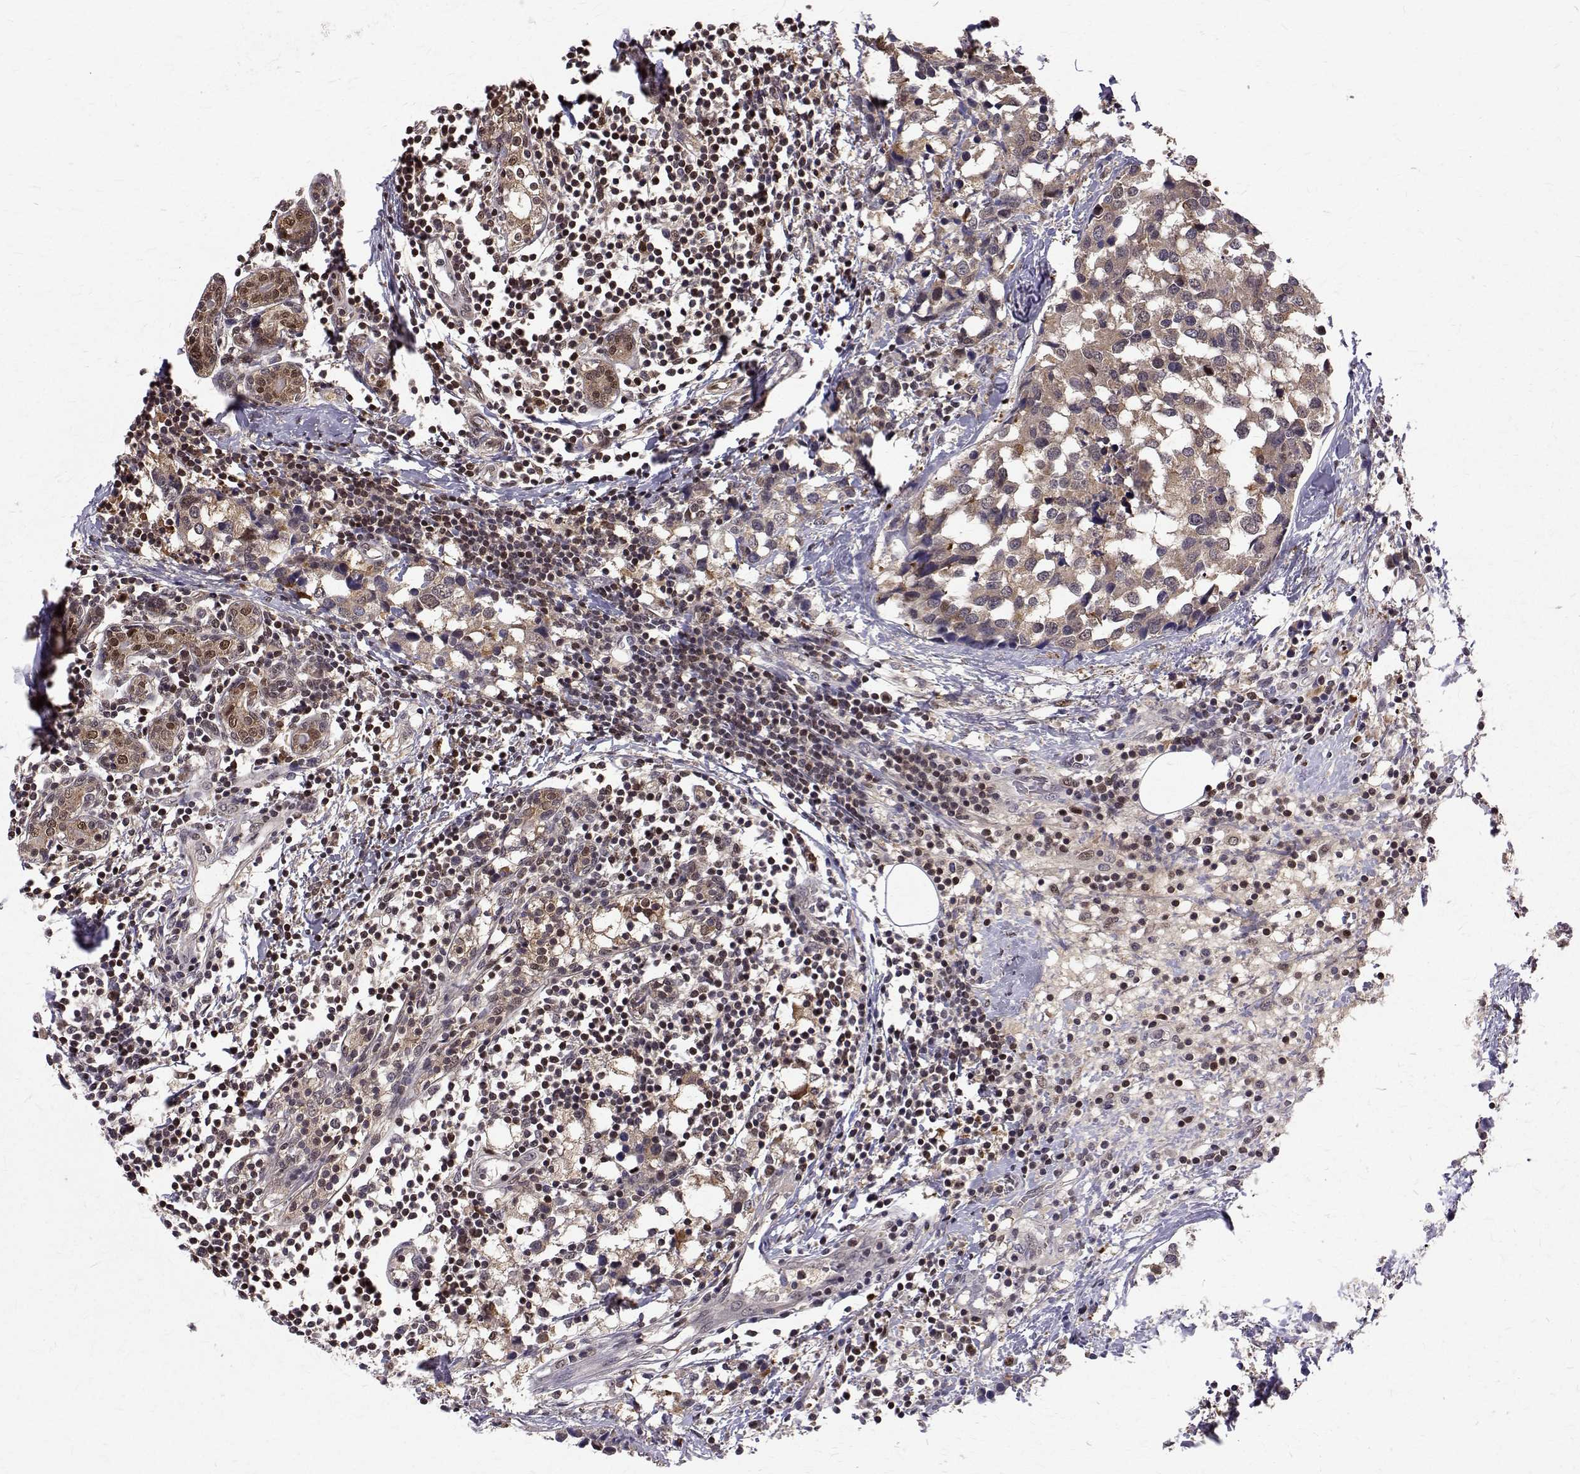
{"staining": {"intensity": "weak", "quantity": "25%-75%", "location": "cytoplasmic/membranous,nuclear"}, "tissue": "breast cancer", "cell_type": "Tumor cells", "image_type": "cancer", "snomed": [{"axis": "morphology", "description": "Lobular carcinoma"}, {"axis": "topography", "description": "Breast"}], "caption": "Protein staining of breast lobular carcinoma tissue shows weak cytoplasmic/membranous and nuclear positivity in approximately 25%-75% of tumor cells.", "gene": "NIF3L1", "patient": {"sex": "female", "age": 59}}